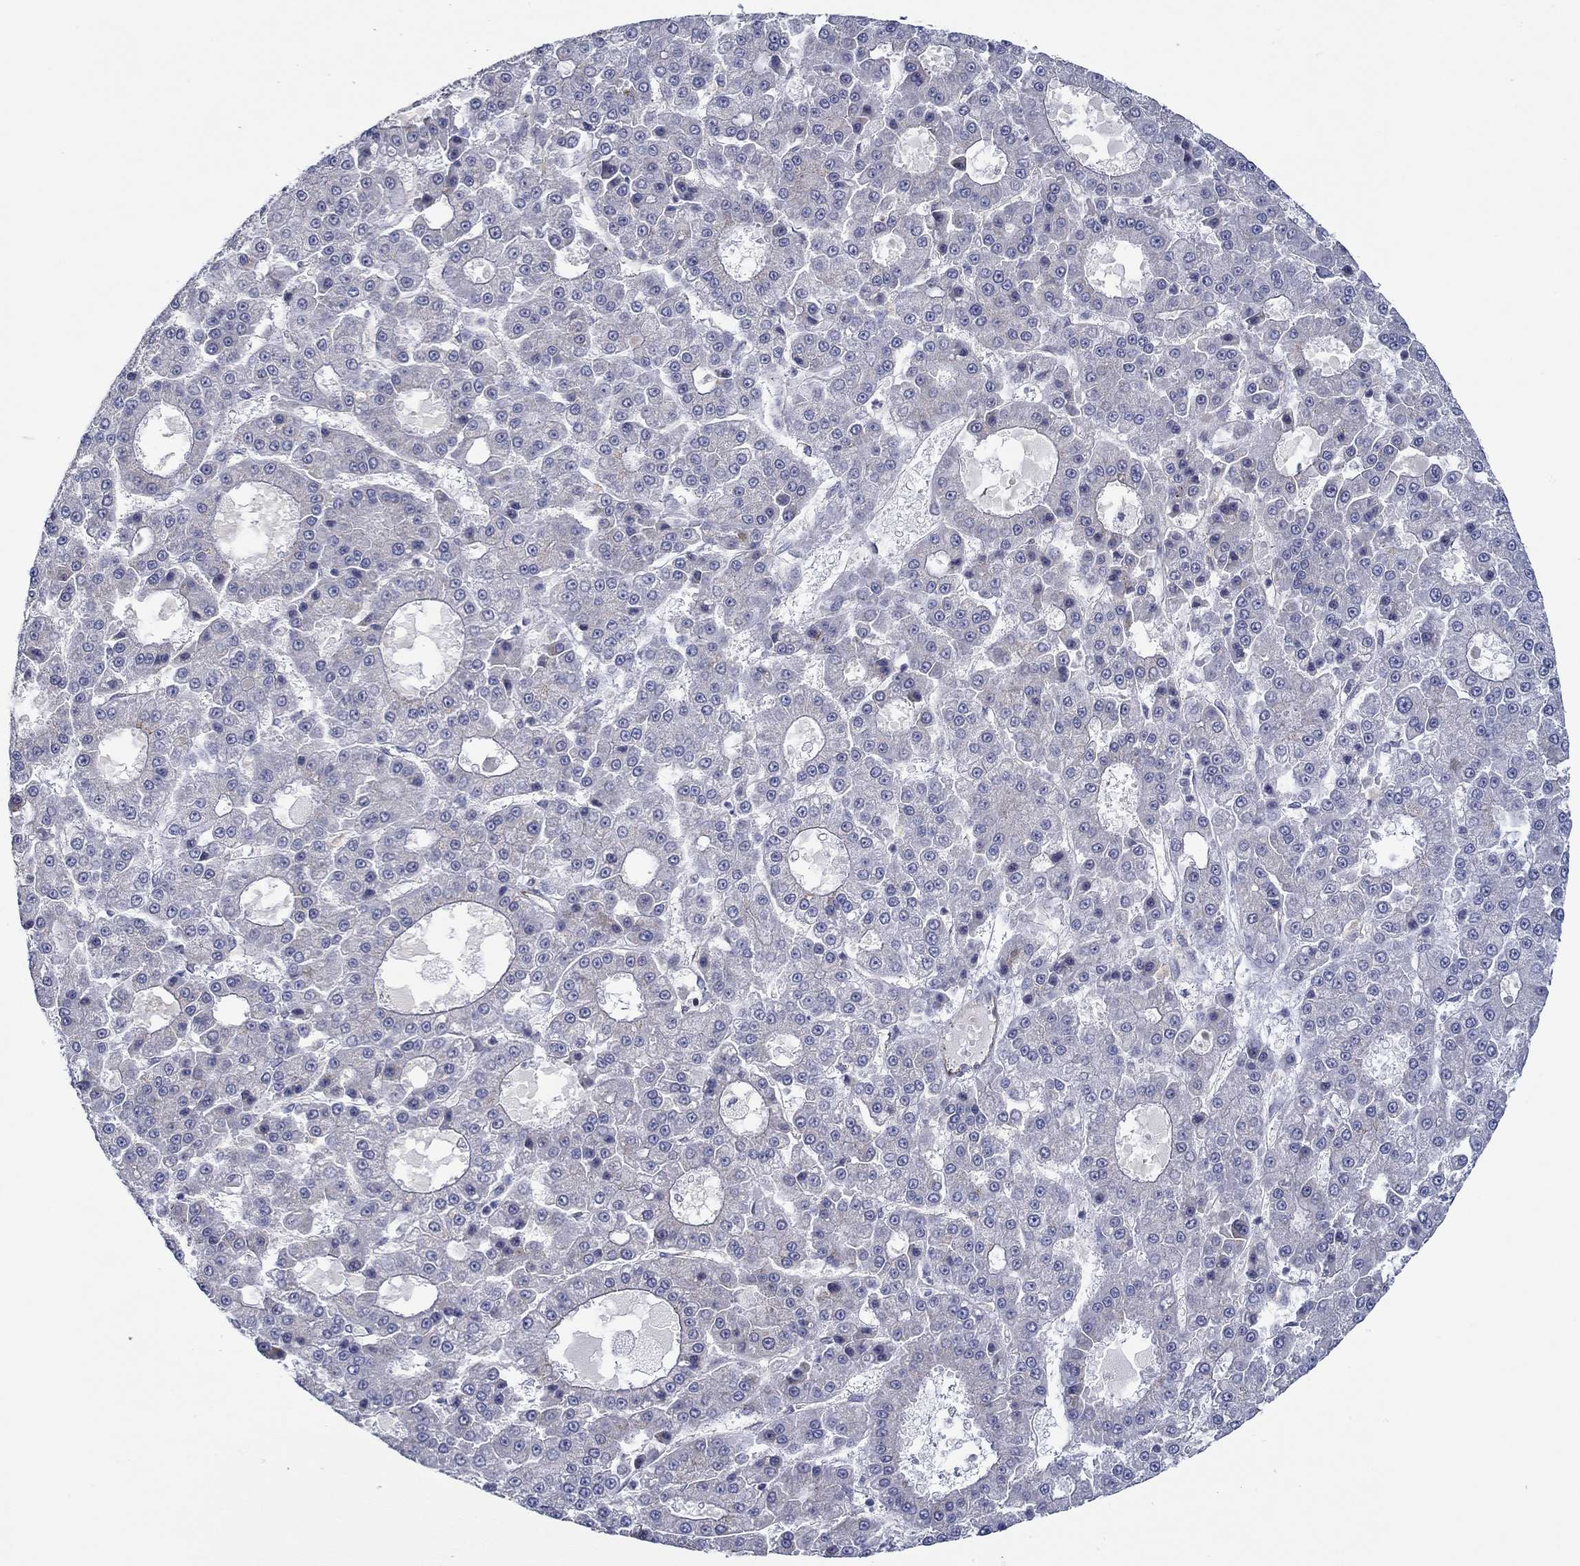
{"staining": {"intensity": "negative", "quantity": "none", "location": "none"}, "tissue": "liver cancer", "cell_type": "Tumor cells", "image_type": "cancer", "snomed": [{"axis": "morphology", "description": "Carcinoma, Hepatocellular, NOS"}, {"axis": "topography", "description": "Liver"}], "caption": "The photomicrograph demonstrates no significant positivity in tumor cells of liver cancer (hepatocellular carcinoma).", "gene": "GJA5", "patient": {"sex": "male", "age": 70}}